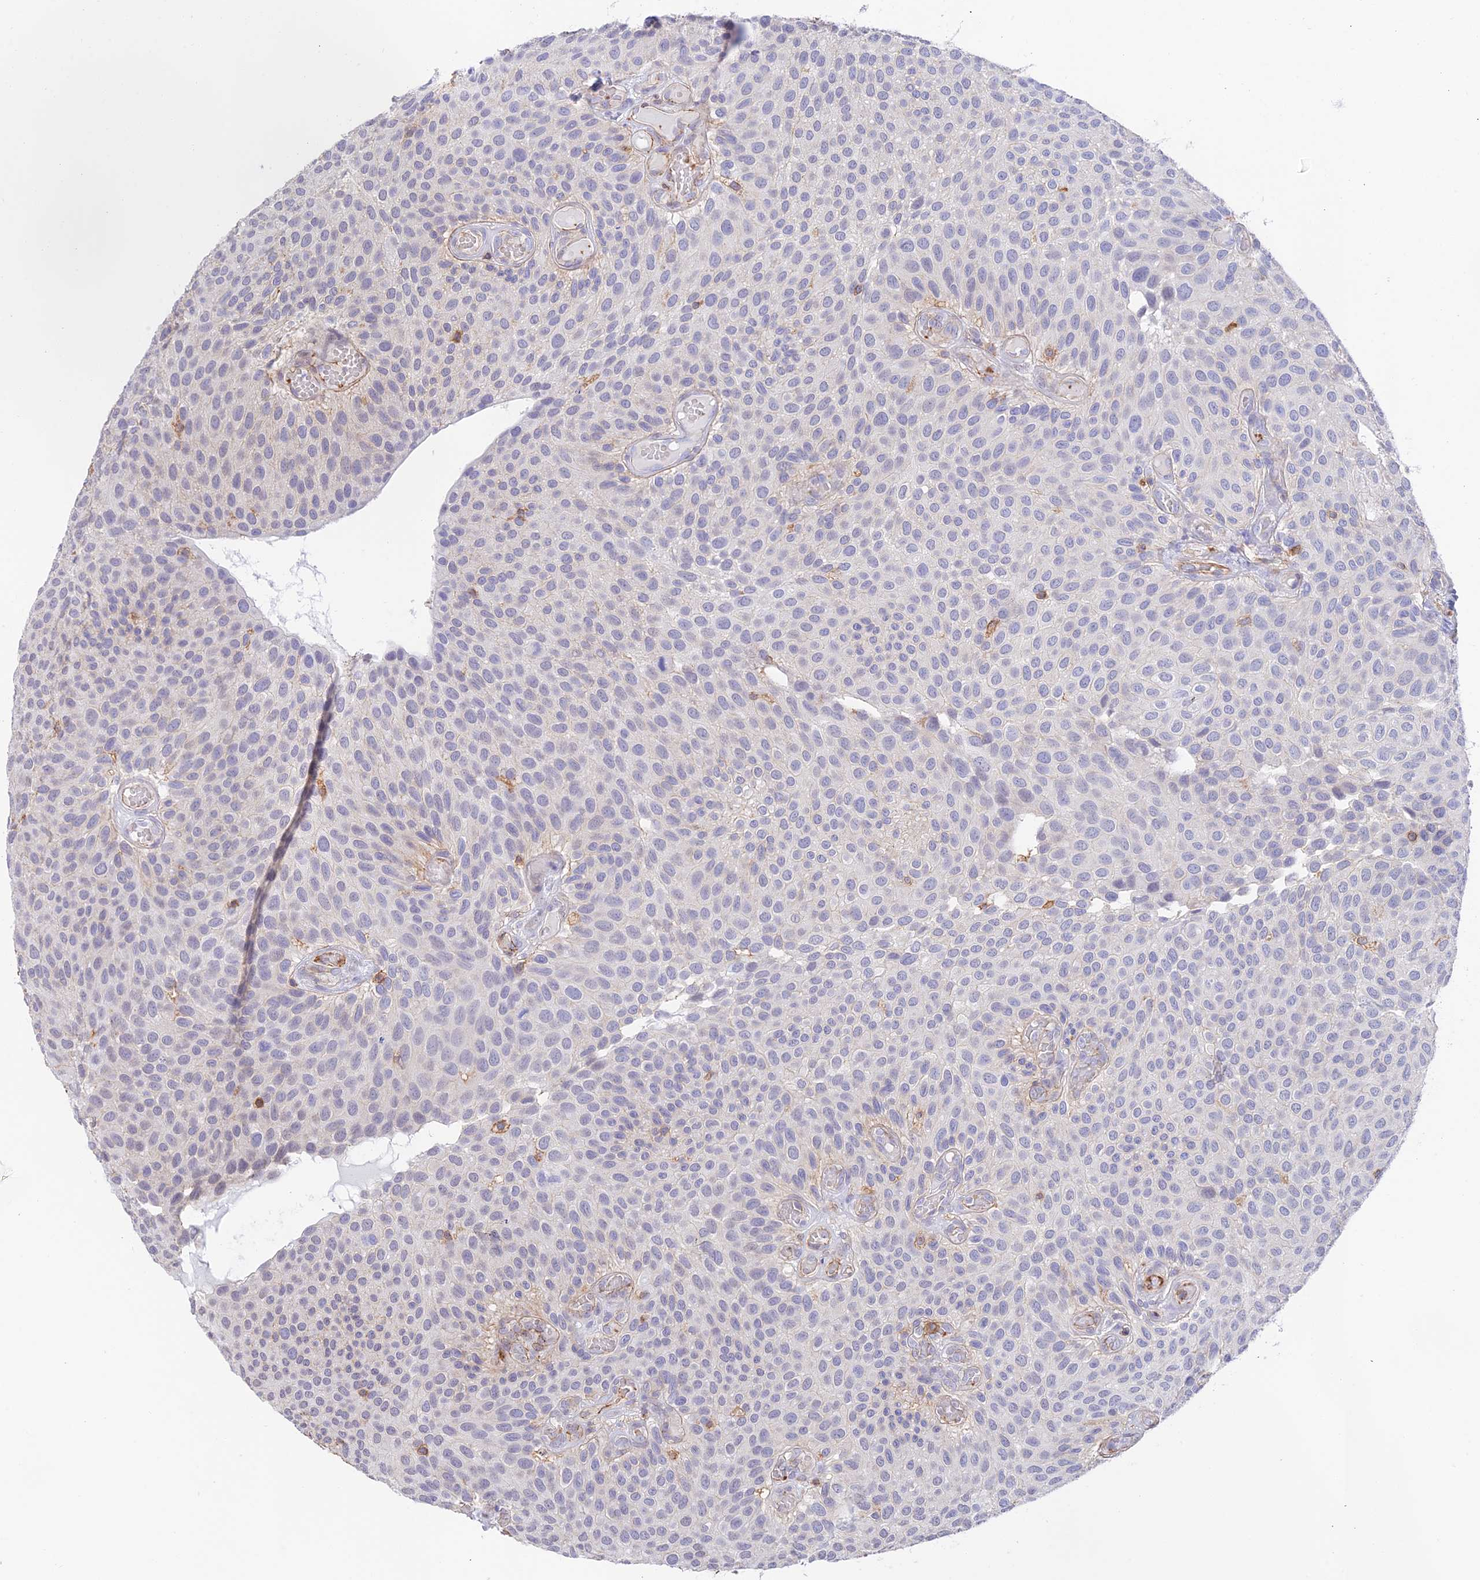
{"staining": {"intensity": "negative", "quantity": "none", "location": "none"}, "tissue": "urothelial cancer", "cell_type": "Tumor cells", "image_type": "cancer", "snomed": [{"axis": "morphology", "description": "Urothelial carcinoma, Low grade"}, {"axis": "topography", "description": "Urinary bladder"}], "caption": "Tumor cells show no significant expression in urothelial carcinoma (low-grade).", "gene": "DENND1C", "patient": {"sex": "male", "age": 89}}